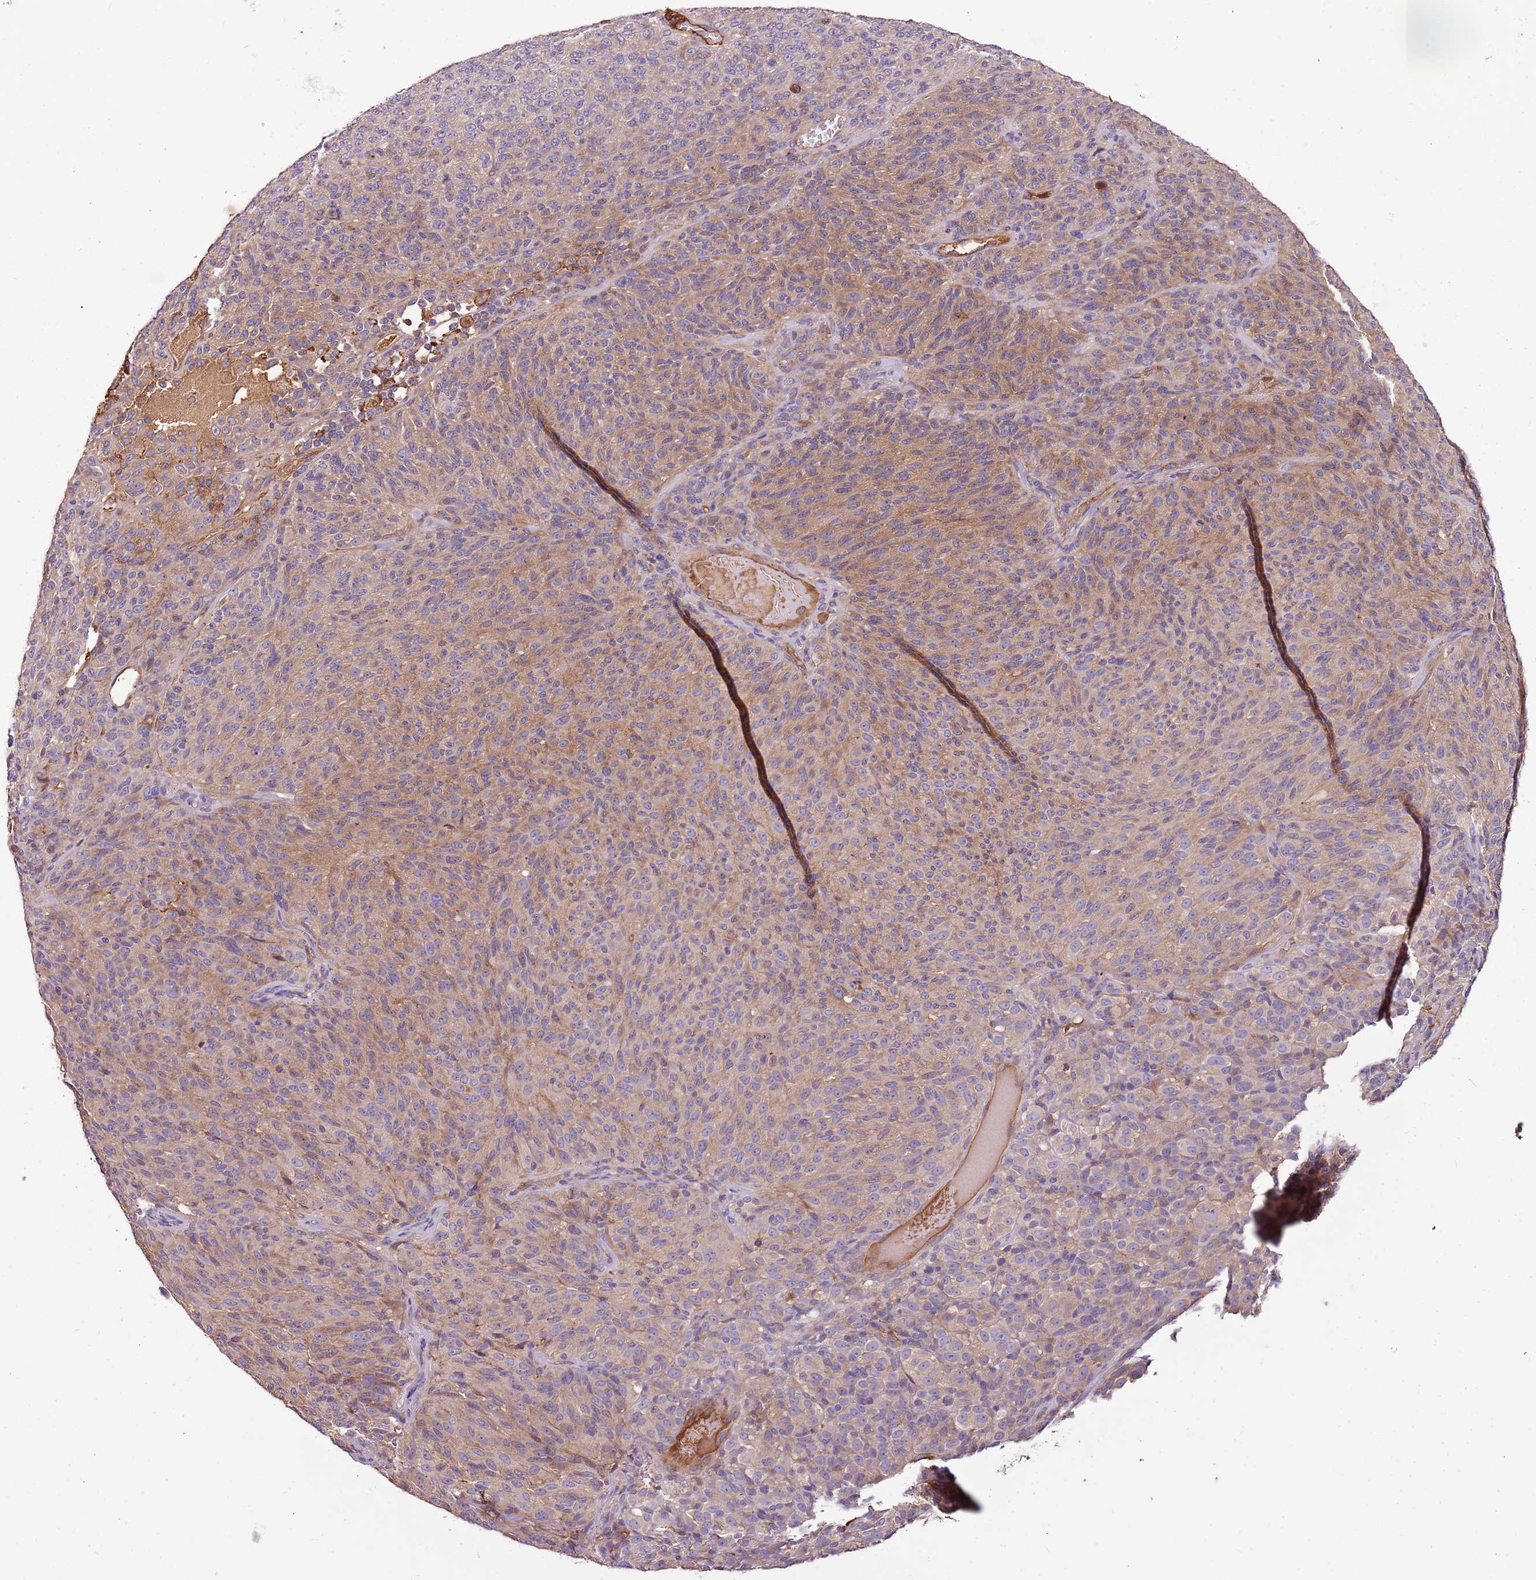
{"staining": {"intensity": "weak", "quantity": "25%-75%", "location": "cytoplasmic/membranous"}, "tissue": "melanoma", "cell_type": "Tumor cells", "image_type": "cancer", "snomed": [{"axis": "morphology", "description": "Malignant melanoma, Metastatic site"}, {"axis": "topography", "description": "Brain"}], "caption": "Tumor cells demonstrate low levels of weak cytoplasmic/membranous positivity in about 25%-75% of cells in human melanoma. The staining was performed using DAB to visualize the protein expression in brown, while the nuclei were stained in blue with hematoxylin (Magnification: 20x).", "gene": "DENR", "patient": {"sex": "female", "age": 56}}